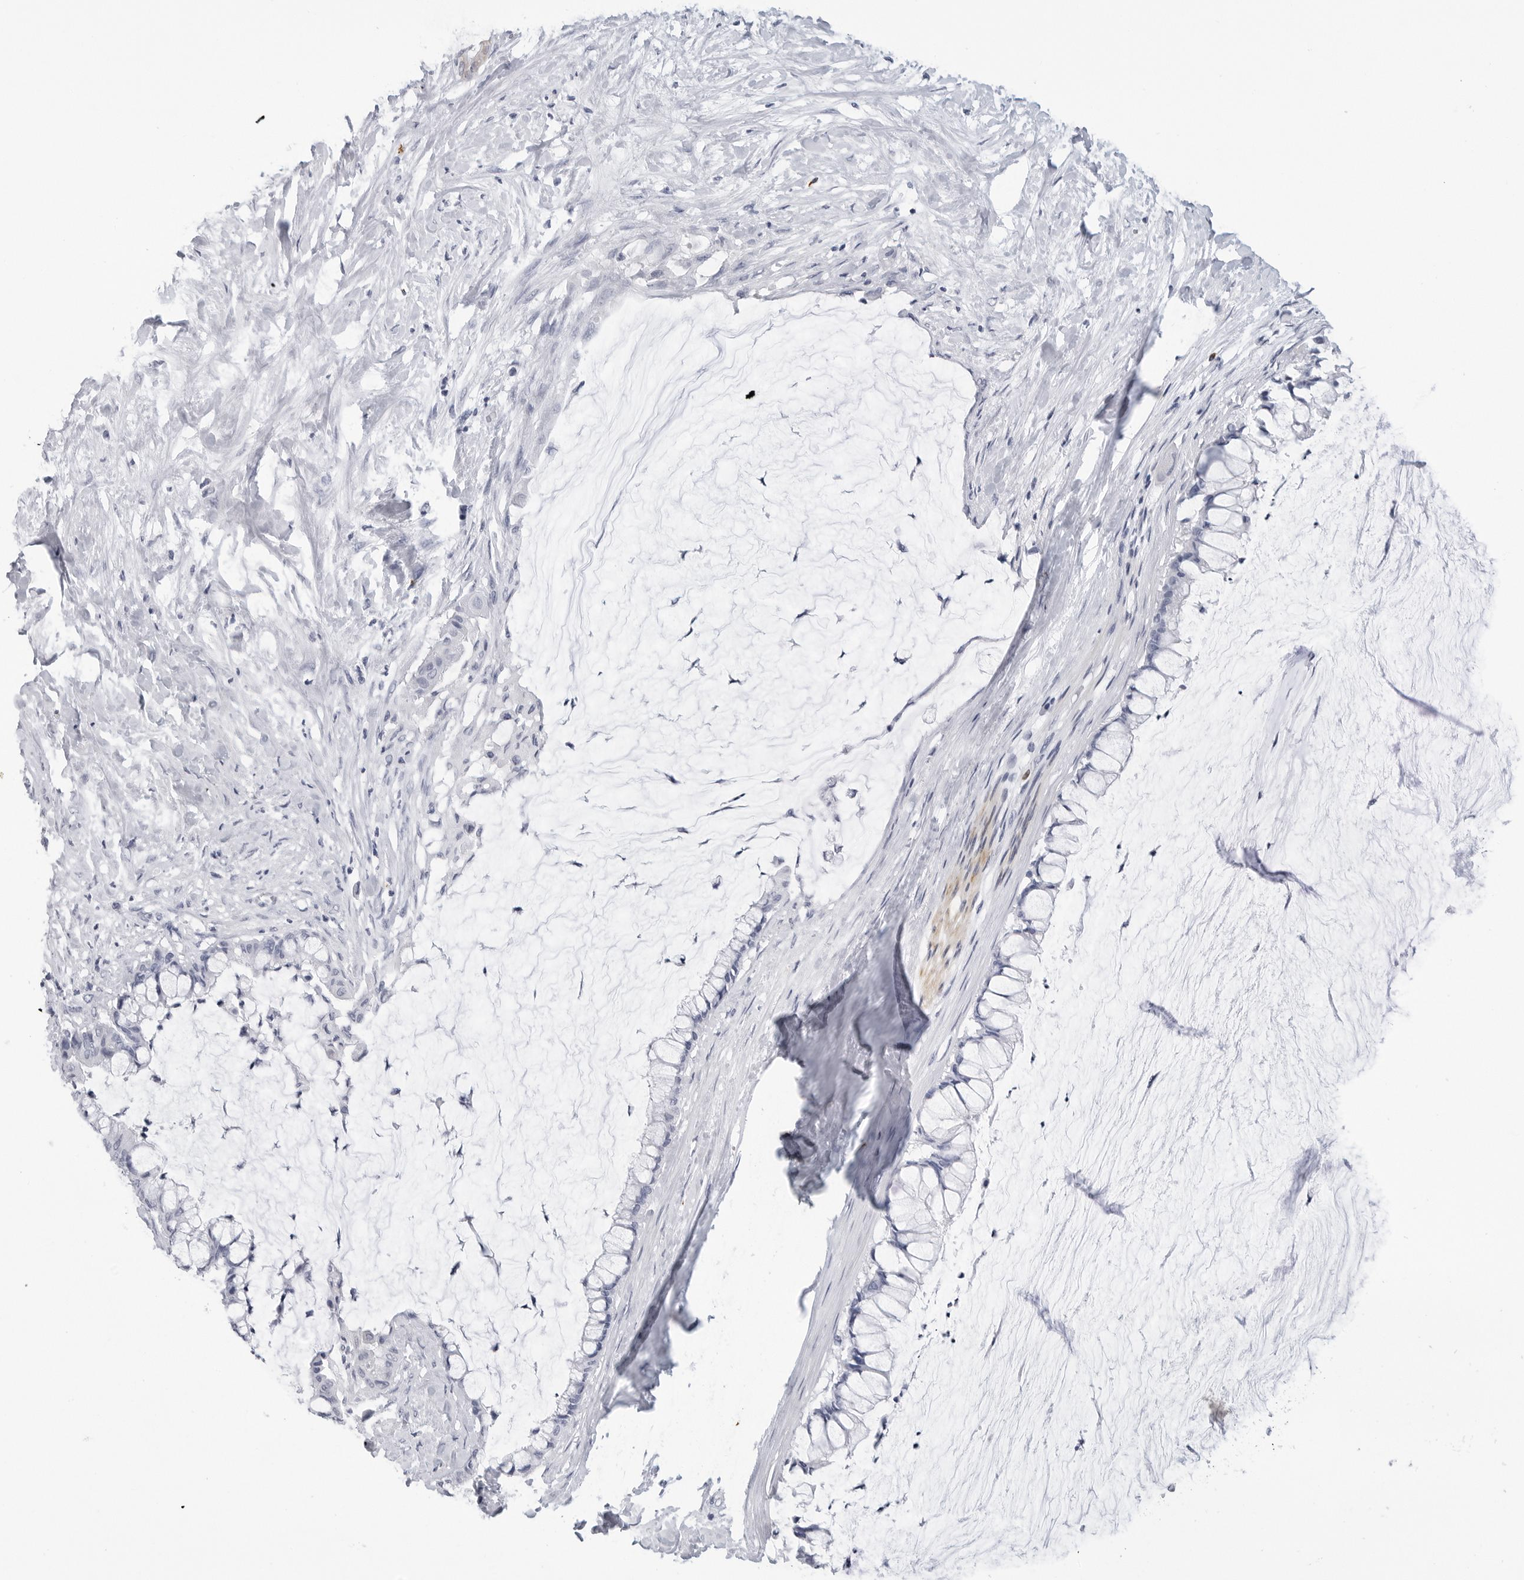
{"staining": {"intensity": "negative", "quantity": "none", "location": "none"}, "tissue": "pancreatic cancer", "cell_type": "Tumor cells", "image_type": "cancer", "snomed": [{"axis": "morphology", "description": "Adenocarcinoma, NOS"}, {"axis": "topography", "description": "Pancreas"}], "caption": "This is an IHC image of pancreatic cancer (adenocarcinoma). There is no positivity in tumor cells.", "gene": "HSPB7", "patient": {"sex": "male", "age": 41}}